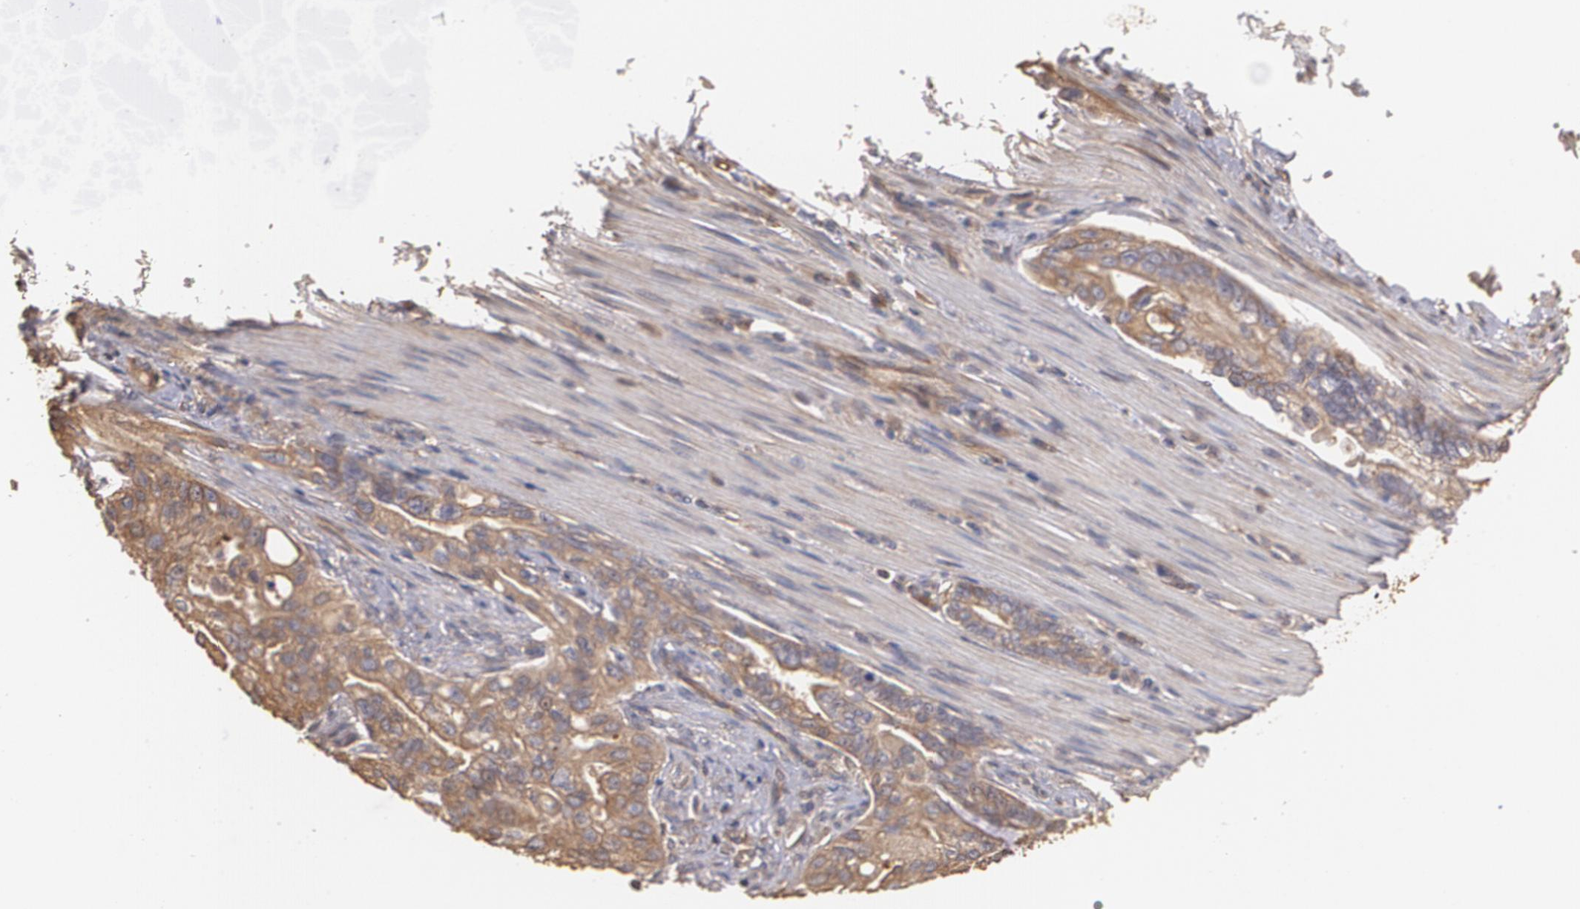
{"staining": {"intensity": "moderate", "quantity": ">75%", "location": "cytoplasmic/membranous"}, "tissue": "pancreatic cancer", "cell_type": "Tumor cells", "image_type": "cancer", "snomed": [{"axis": "morphology", "description": "Normal tissue, NOS"}, {"axis": "topography", "description": "Pancreas"}], "caption": "The histopathology image demonstrates staining of pancreatic cancer, revealing moderate cytoplasmic/membranous protein positivity (brown color) within tumor cells.", "gene": "PON1", "patient": {"sex": "male", "age": 42}}